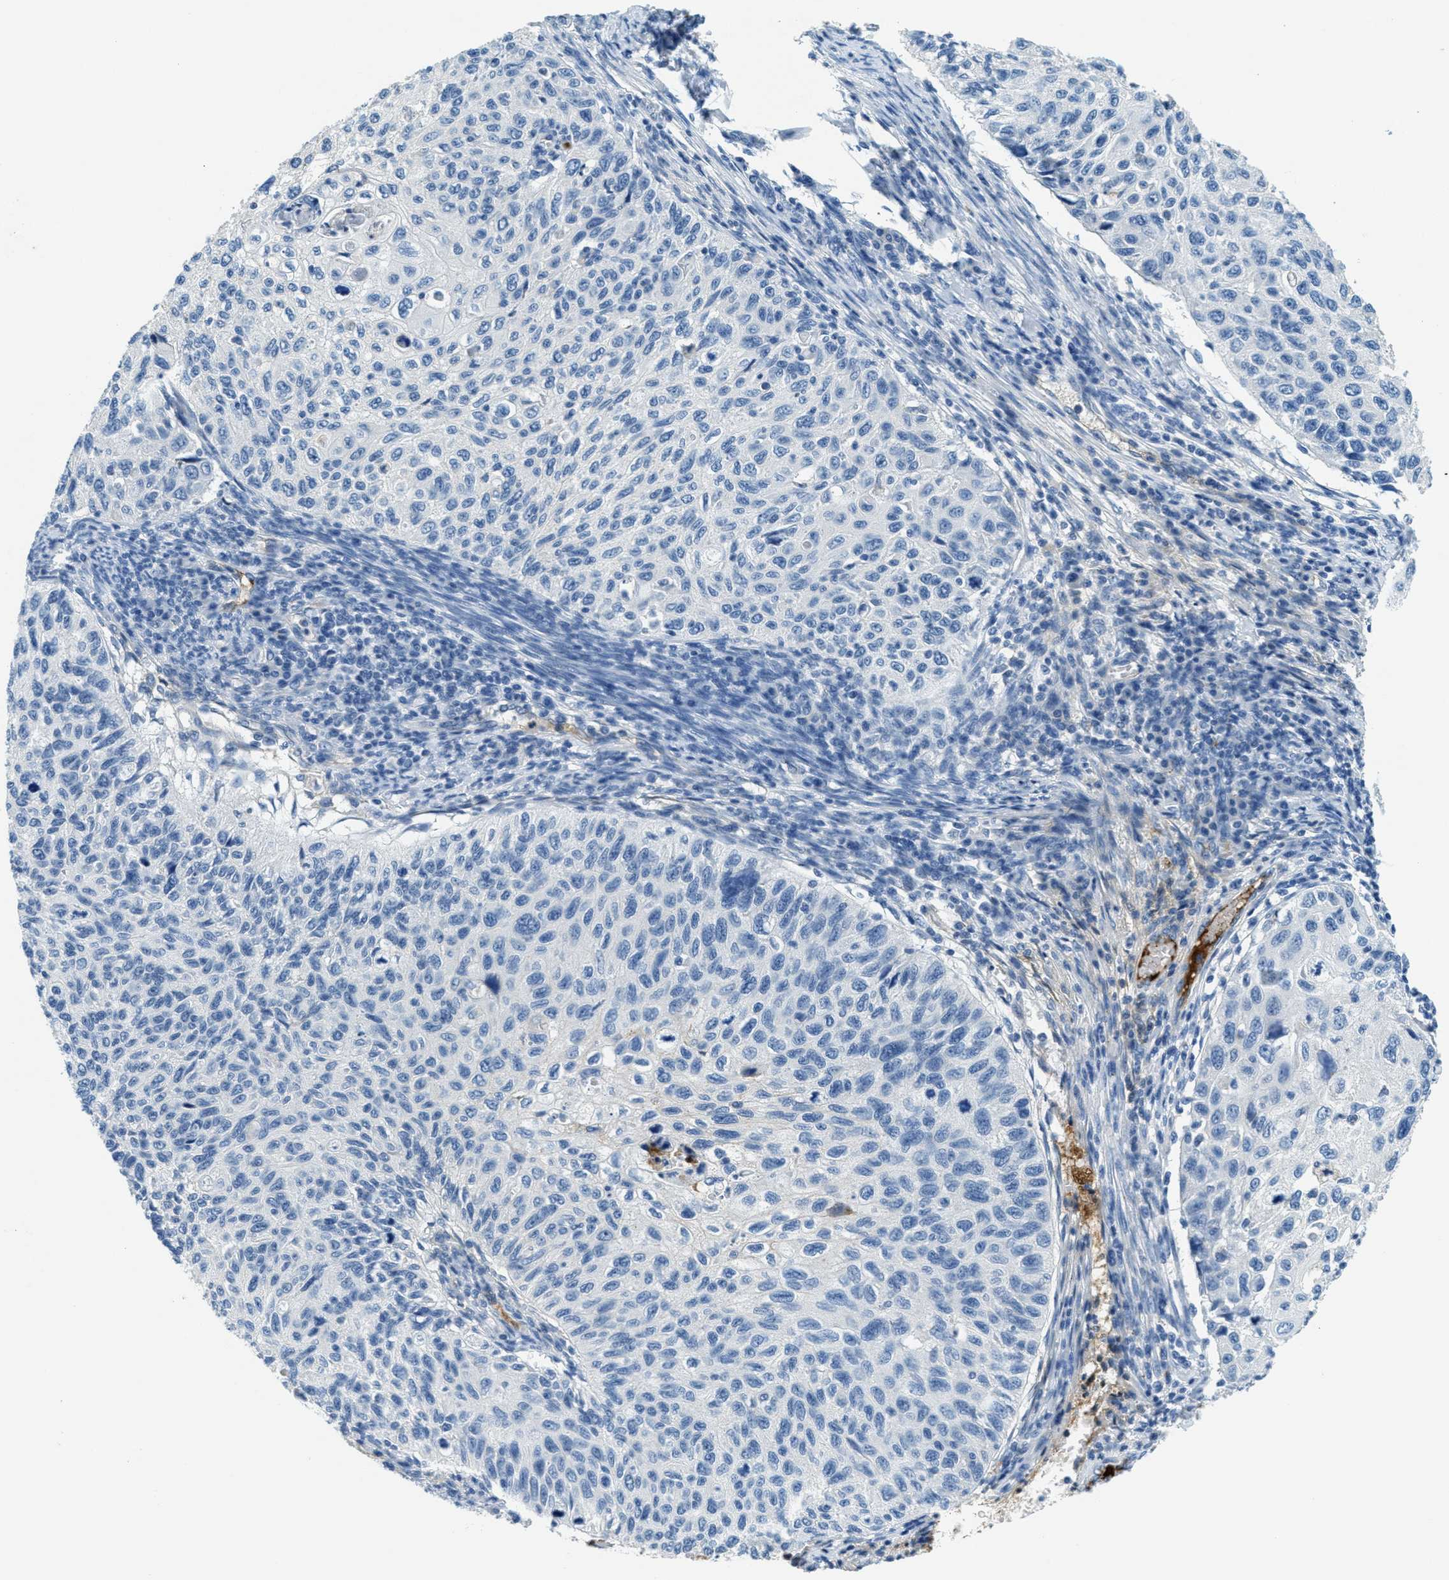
{"staining": {"intensity": "negative", "quantity": "none", "location": "none"}, "tissue": "cervical cancer", "cell_type": "Tumor cells", "image_type": "cancer", "snomed": [{"axis": "morphology", "description": "Squamous cell carcinoma, NOS"}, {"axis": "topography", "description": "Cervix"}], "caption": "Cervical squamous cell carcinoma was stained to show a protein in brown. There is no significant expression in tumor cells.", "gene": "A2M", "patient": {"sex": "female", "age": 70}}